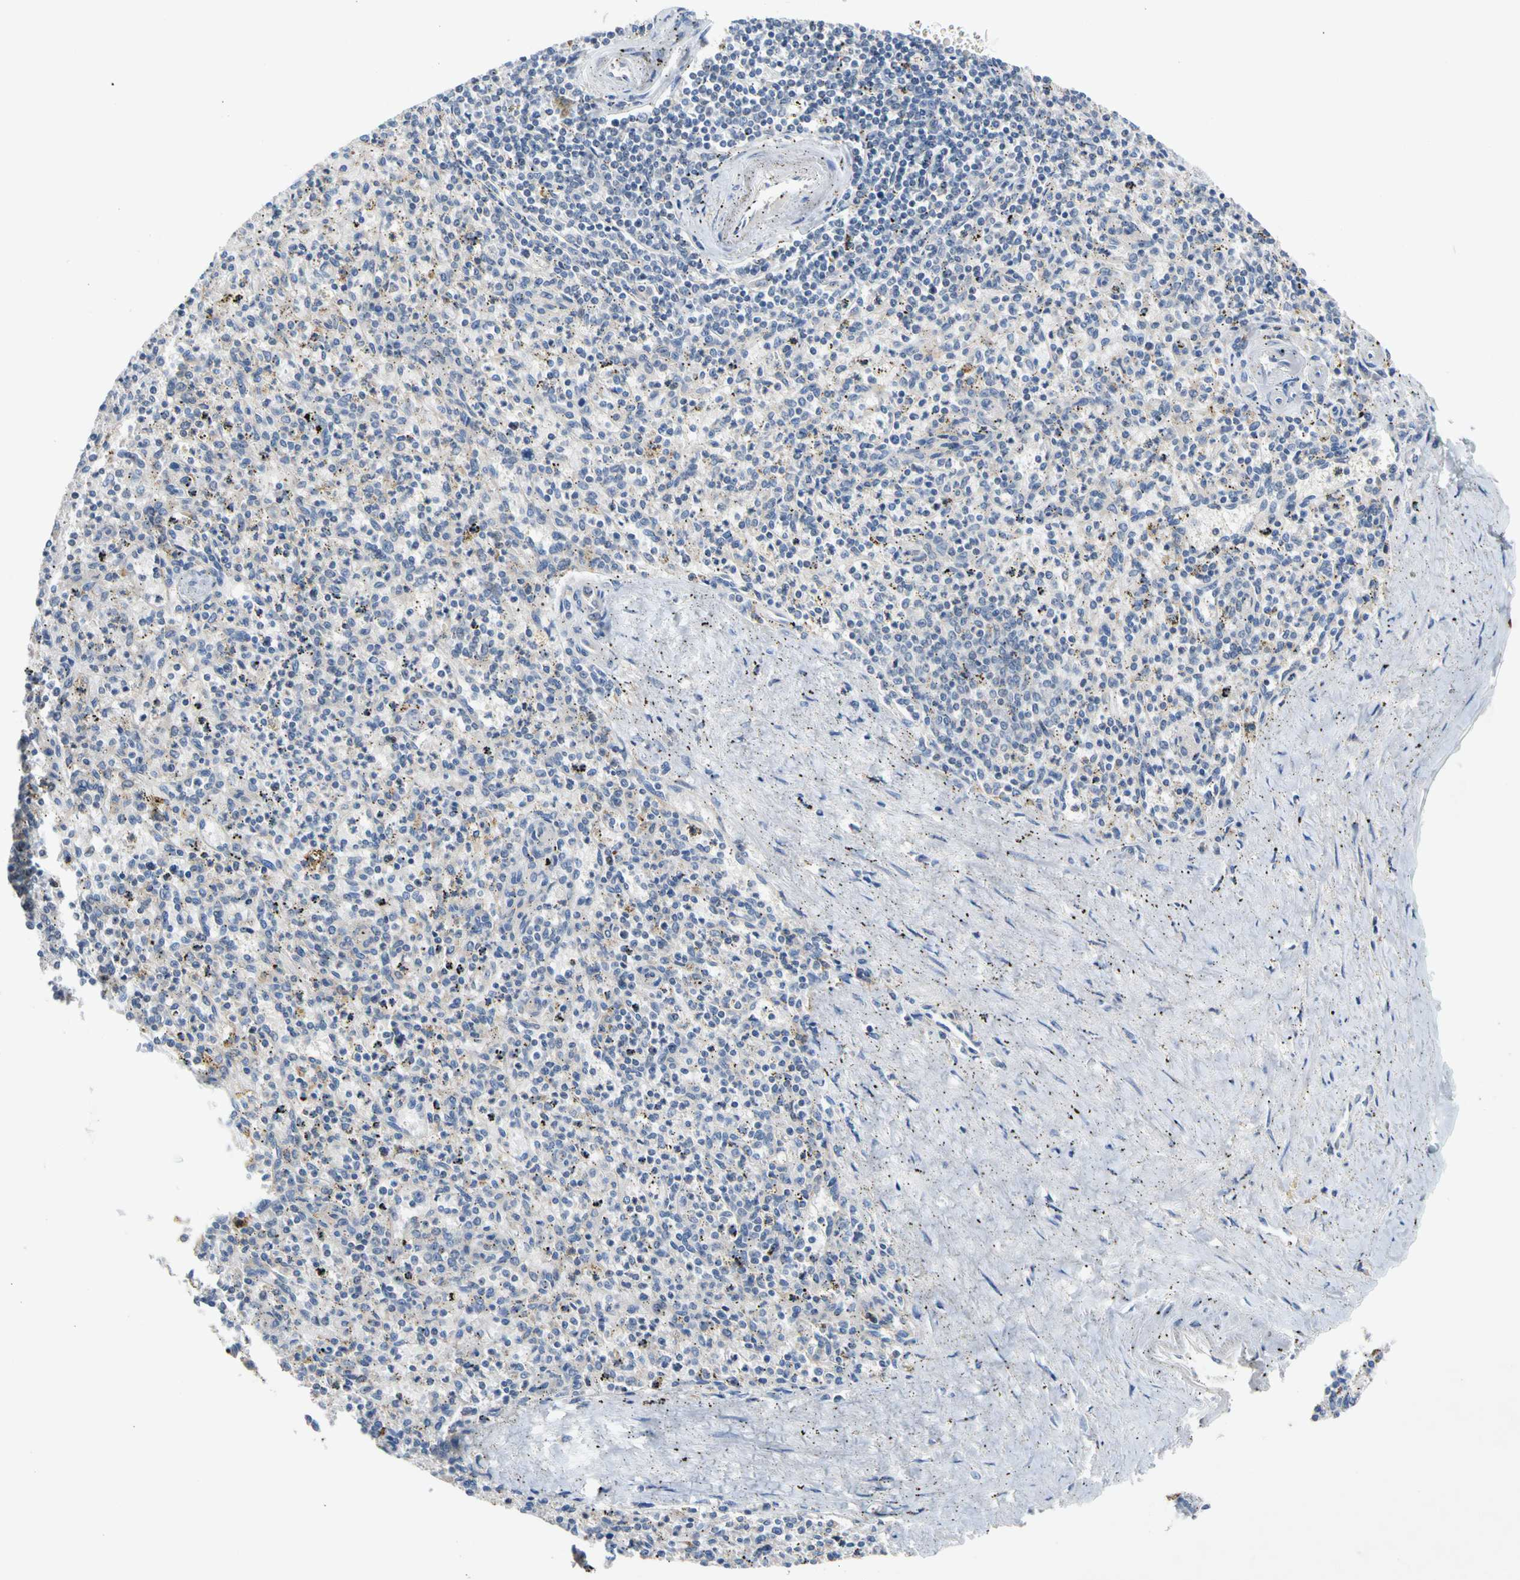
{"staining": {"intensity": "moderate", "quantity": "<25%", "location": "cytoplasmic/membranous"}, "tissue": "spleen", "cell_type": "Cells in red pulp", "image_type": "normal", "snomed": [{"axis": "morphology", "description": "Normal tissue, NOS"}, {"axis": "topography", "description": "Spleen"}], "caption": "A brown stain highlights moderate cytoplasmic/membranous positivity of a protein in cells in red pulp of unremarkable human spleen. (Brightfield microscopy of DAB IHC at high magnification).", "gene": "CNST", "patient": {"sex": "male", "age": 72}}